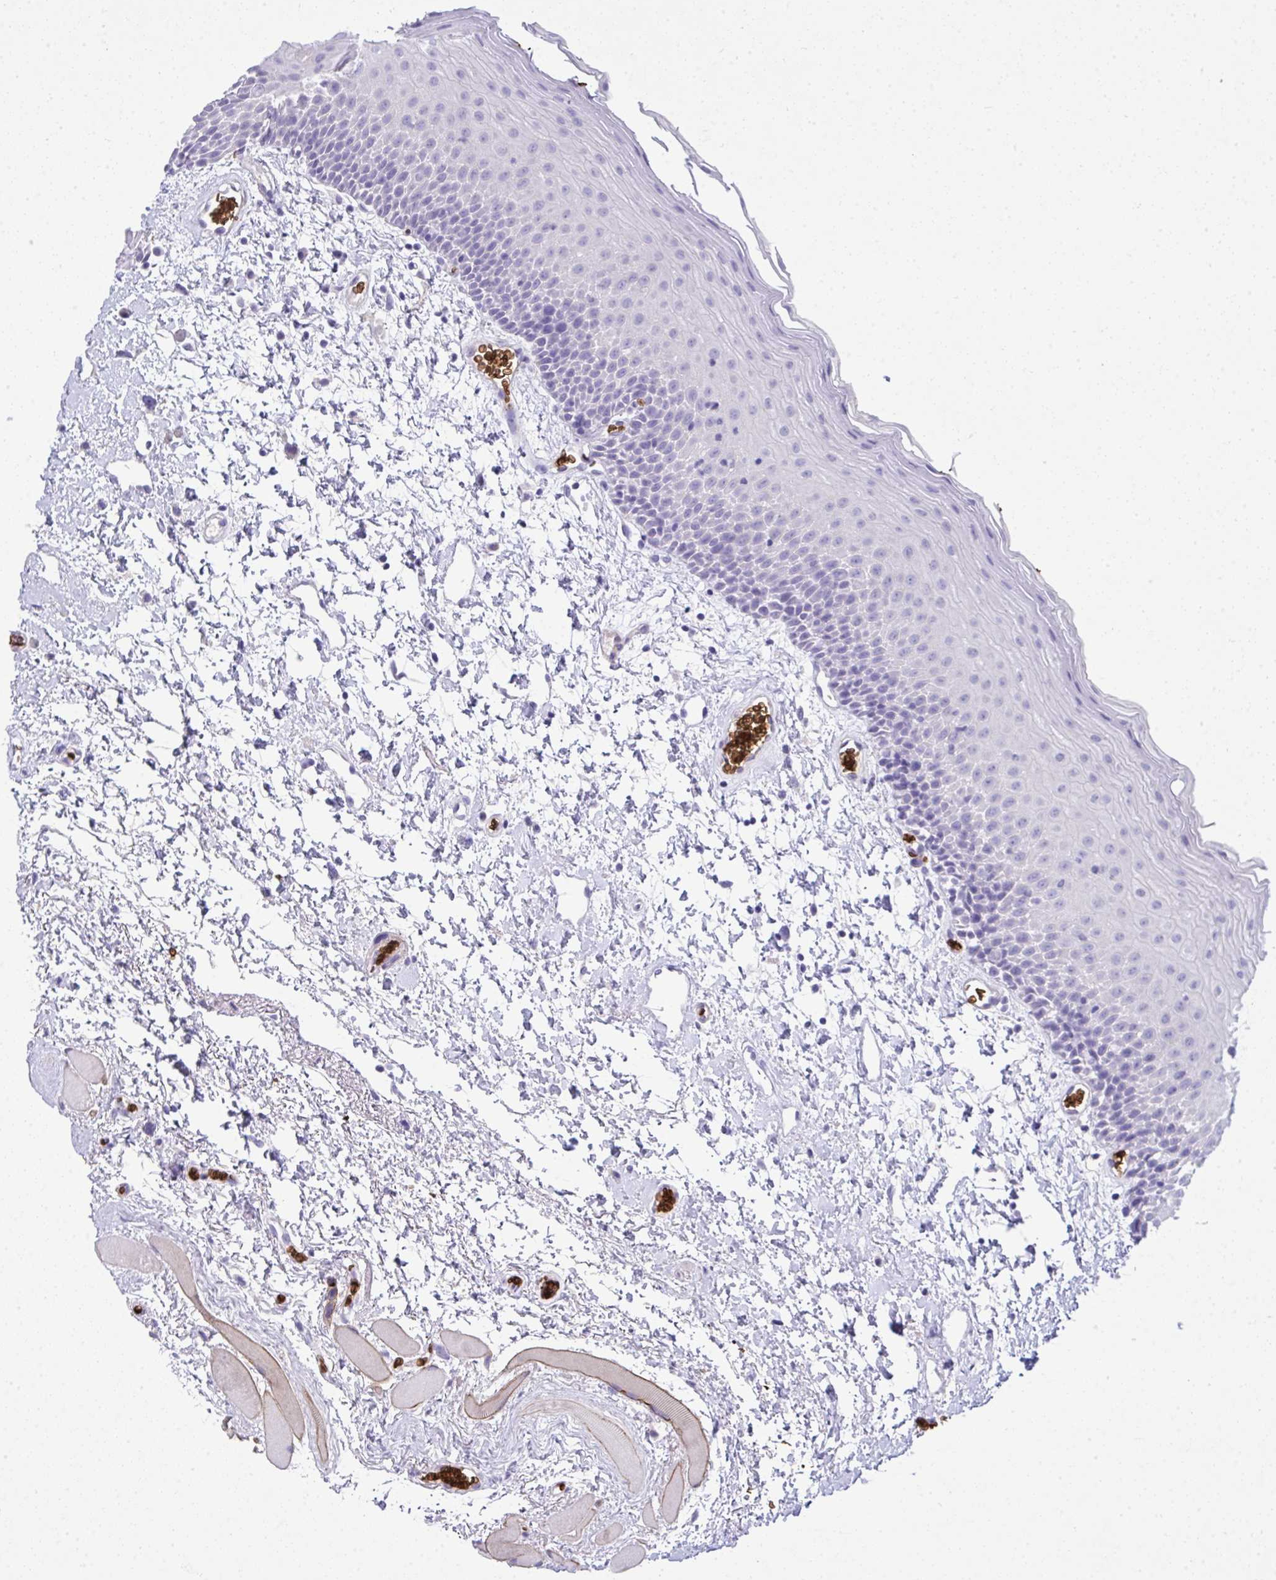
{"staining": {"intensity": "negative", "quantity": "none", "location": "none"}, "tissue": "oral mucosa", "cell_type": "Squamous epithelial cells", "image_type": "normal", "snomed": [{"axis": "morphology", "description": "Normal tissue, NOS"}, {"axis": "topography", "description": "Oral tissue"}], "caption": "This is an IHC micrograph of normal human oral mucosa. There is no staining in squamous epithelial cells.", "gene": "SPTB", "patient": {"sex": "female", "age": 82}}